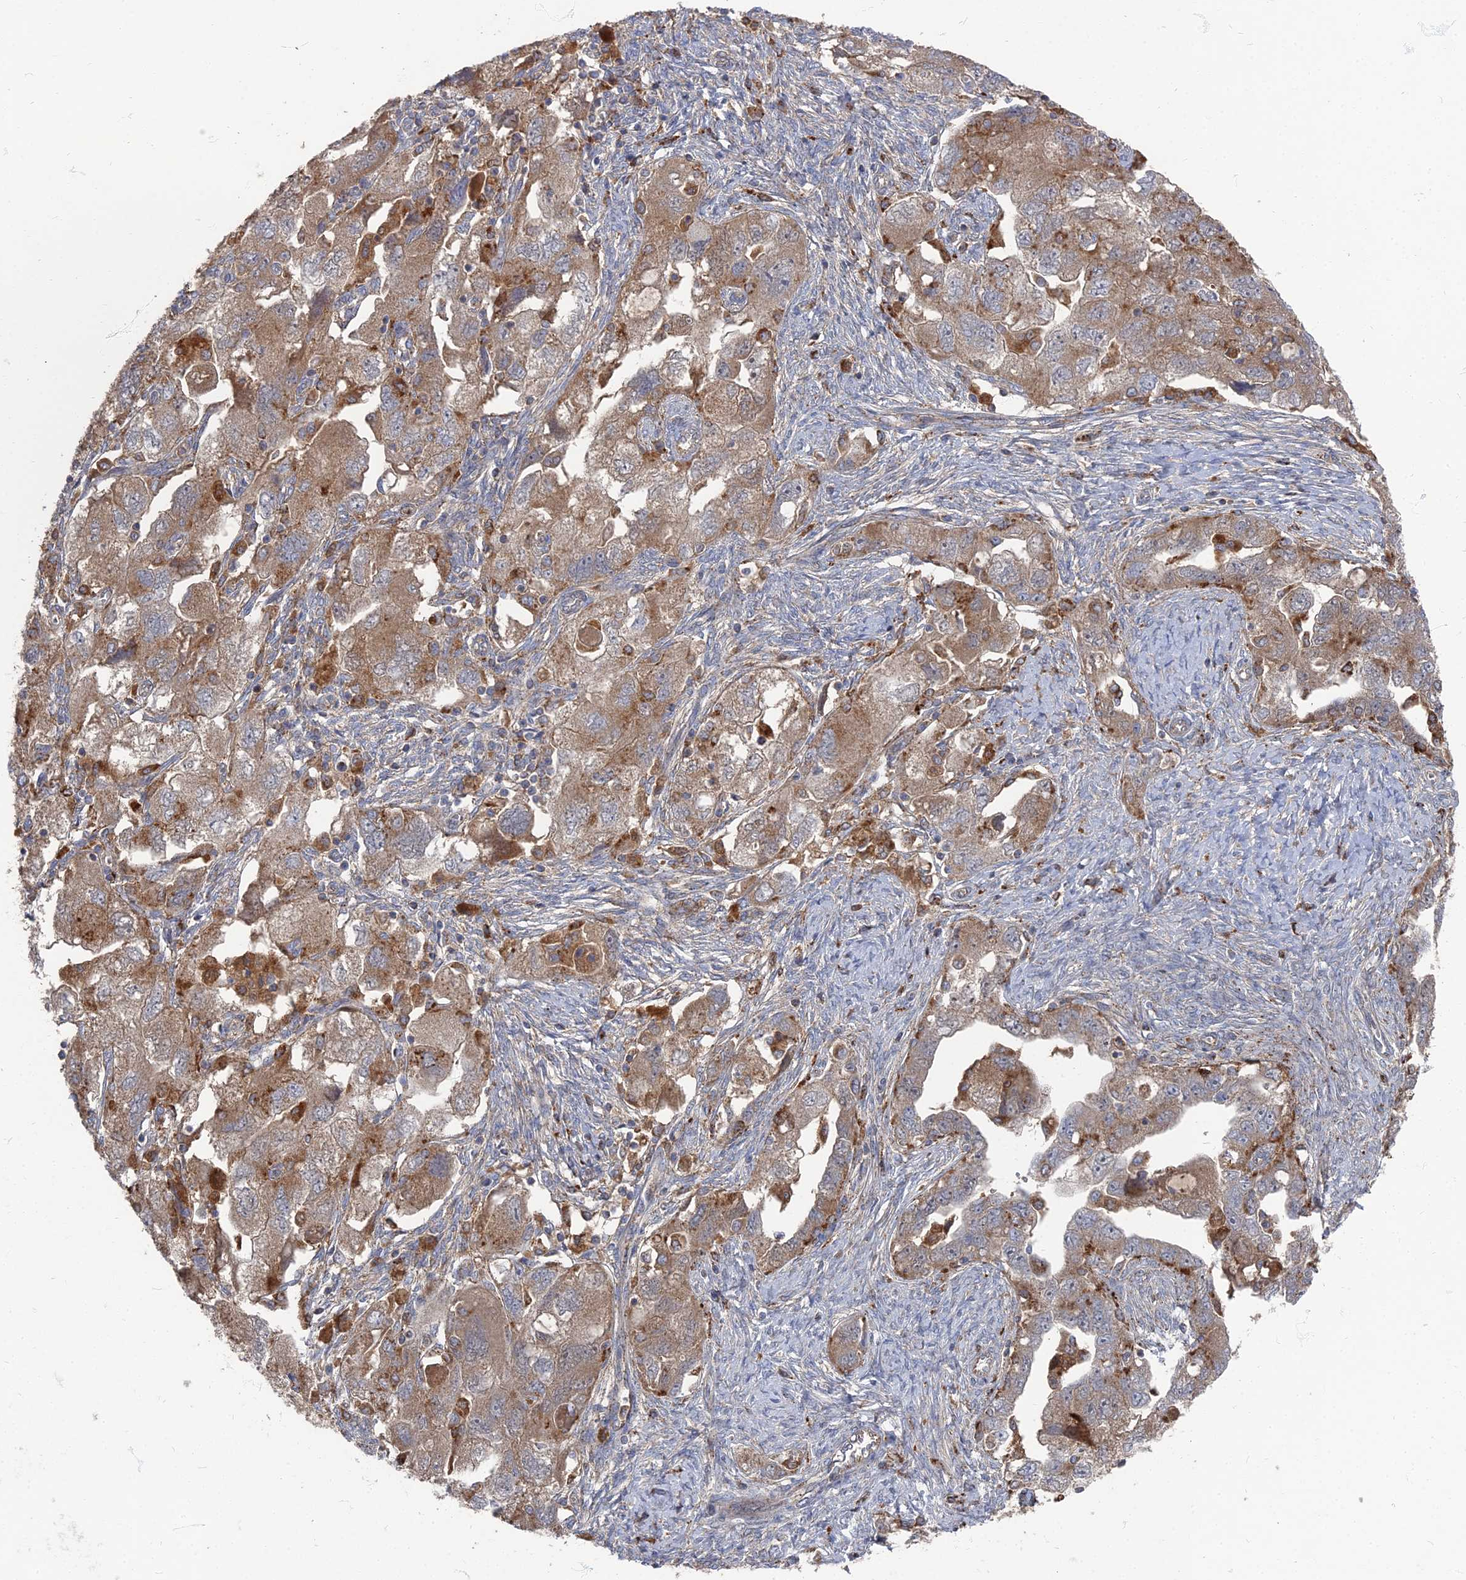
{"staining": {"intensity": "moderate", "quantity": ">75%", "location": "cytoplasmic/membranous"}, "tissue": "ovarian cancer", "cell_type": "Tumor cells", "image_type": "cancer", "snomed": [{"axis": "morphology", "description": "Carcinoma, NOS"}, {"axis": "morphology", "description": "Cystadenocarcinoma, serous, NOS"}, {"axis": "topography", "description": "Ovary"}], "caption": "A medium amount of moderate cytoplasmic/membranous expression is identified in about >75% of tumor cells in ovarian cancer tissue.", "gene": "PPCDC", "patient": {"sex": "female", "age": 69}}